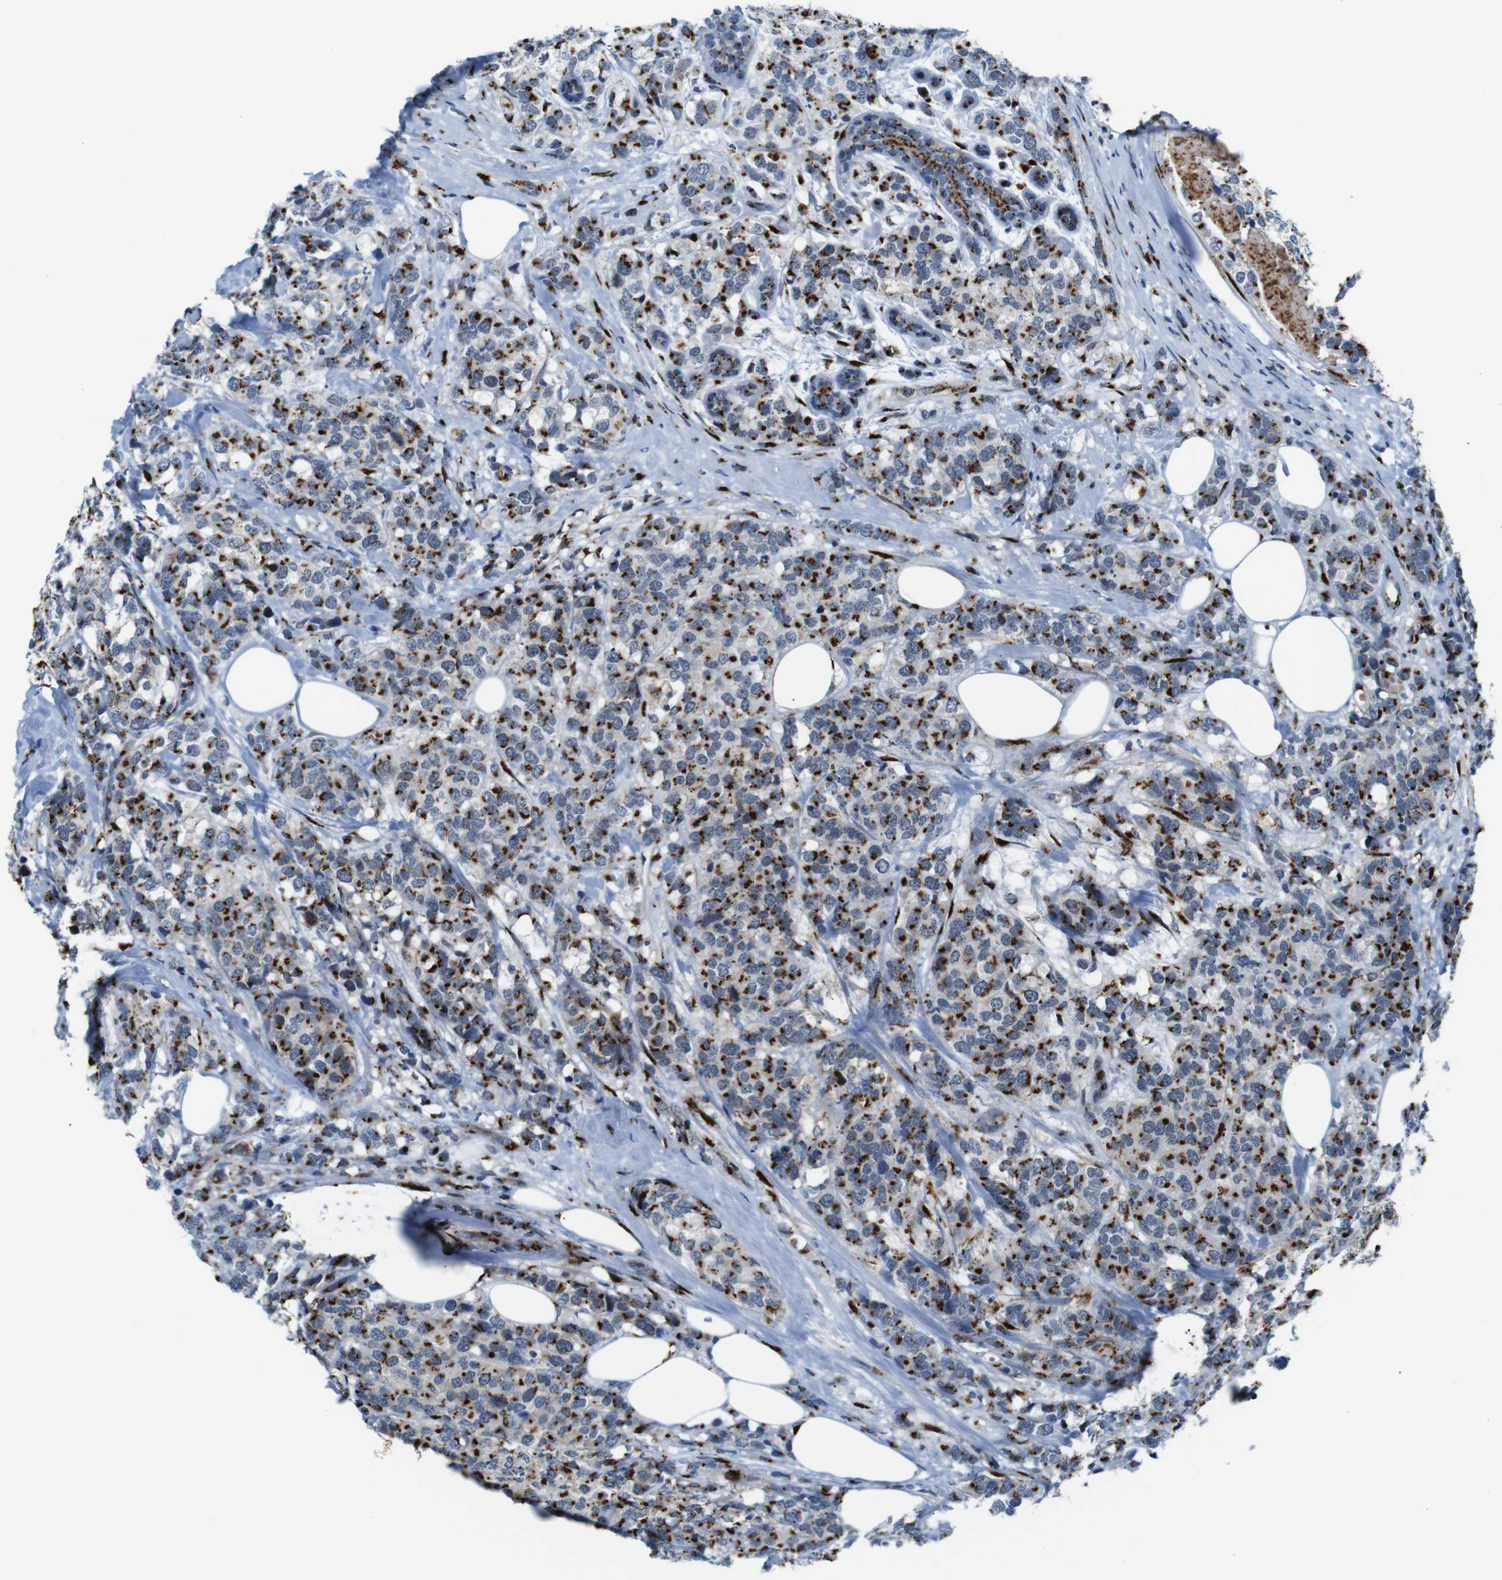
{"staining": {"intensity": "strong", "quantity": ">75%", "location": "cytoplasmic/membranous"}, "tissue": "breast cancer", "cell_type": "Tumor cells", "image_type": "cancer", "snomed": [{"axis": "morphology", "description": "Lobular carcinoma"}, {"axis": "topography", "description": "Breast"}], "caption": "Immunohistochemical staining of human lobular carcinoma (breast) shows high levels of strong cytoplasmic/membranous protein expression in about >75% of tumor cells. Using DAB (brown) and hematoxylin (blue) stains, captured at high magnification using brightfield microscopy.", "gene": "TGOLN2", "patient": {"sex": "female", "age": 59}}